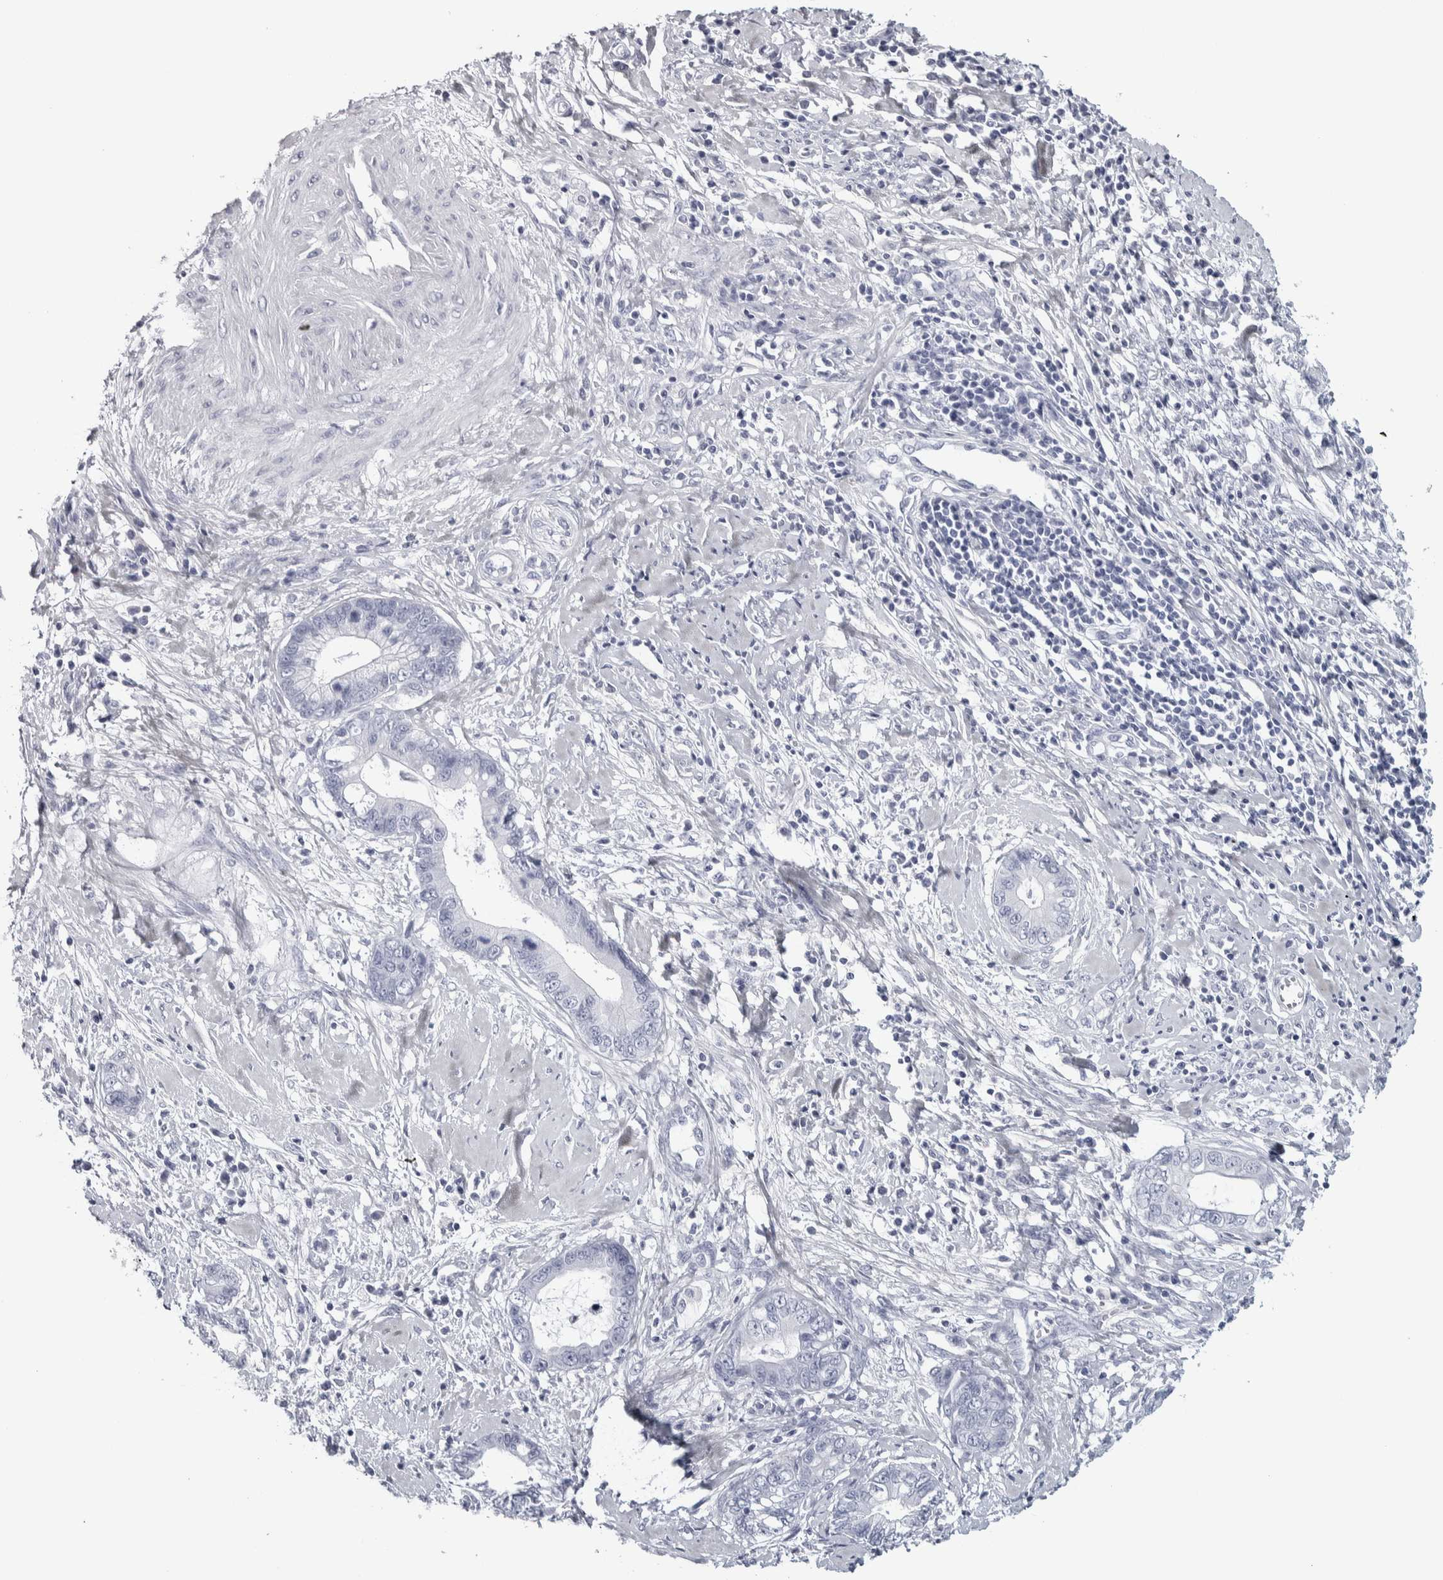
{"staining": {"intensity": "negative", "quantity": "none", "location": "none"}, "tissue": "cervical cancer", "cell_type": "Tumor cells", "image_type": "cancer", "snomed": [{"axis": "morphology", "description": "Adenocarcinoma, NOS"}, {"axis": "topography", "description": "Cervix"}], "caption": "Immunohistochemical staining of human cervical cancer shows no significant positivity in tumor cells. The staining is performed using DAB brown chromogen with nuclei counter-stained in using hematoxylin.", "gene": "NECAB1", "patient": {"sex": "female", "age": 44}}